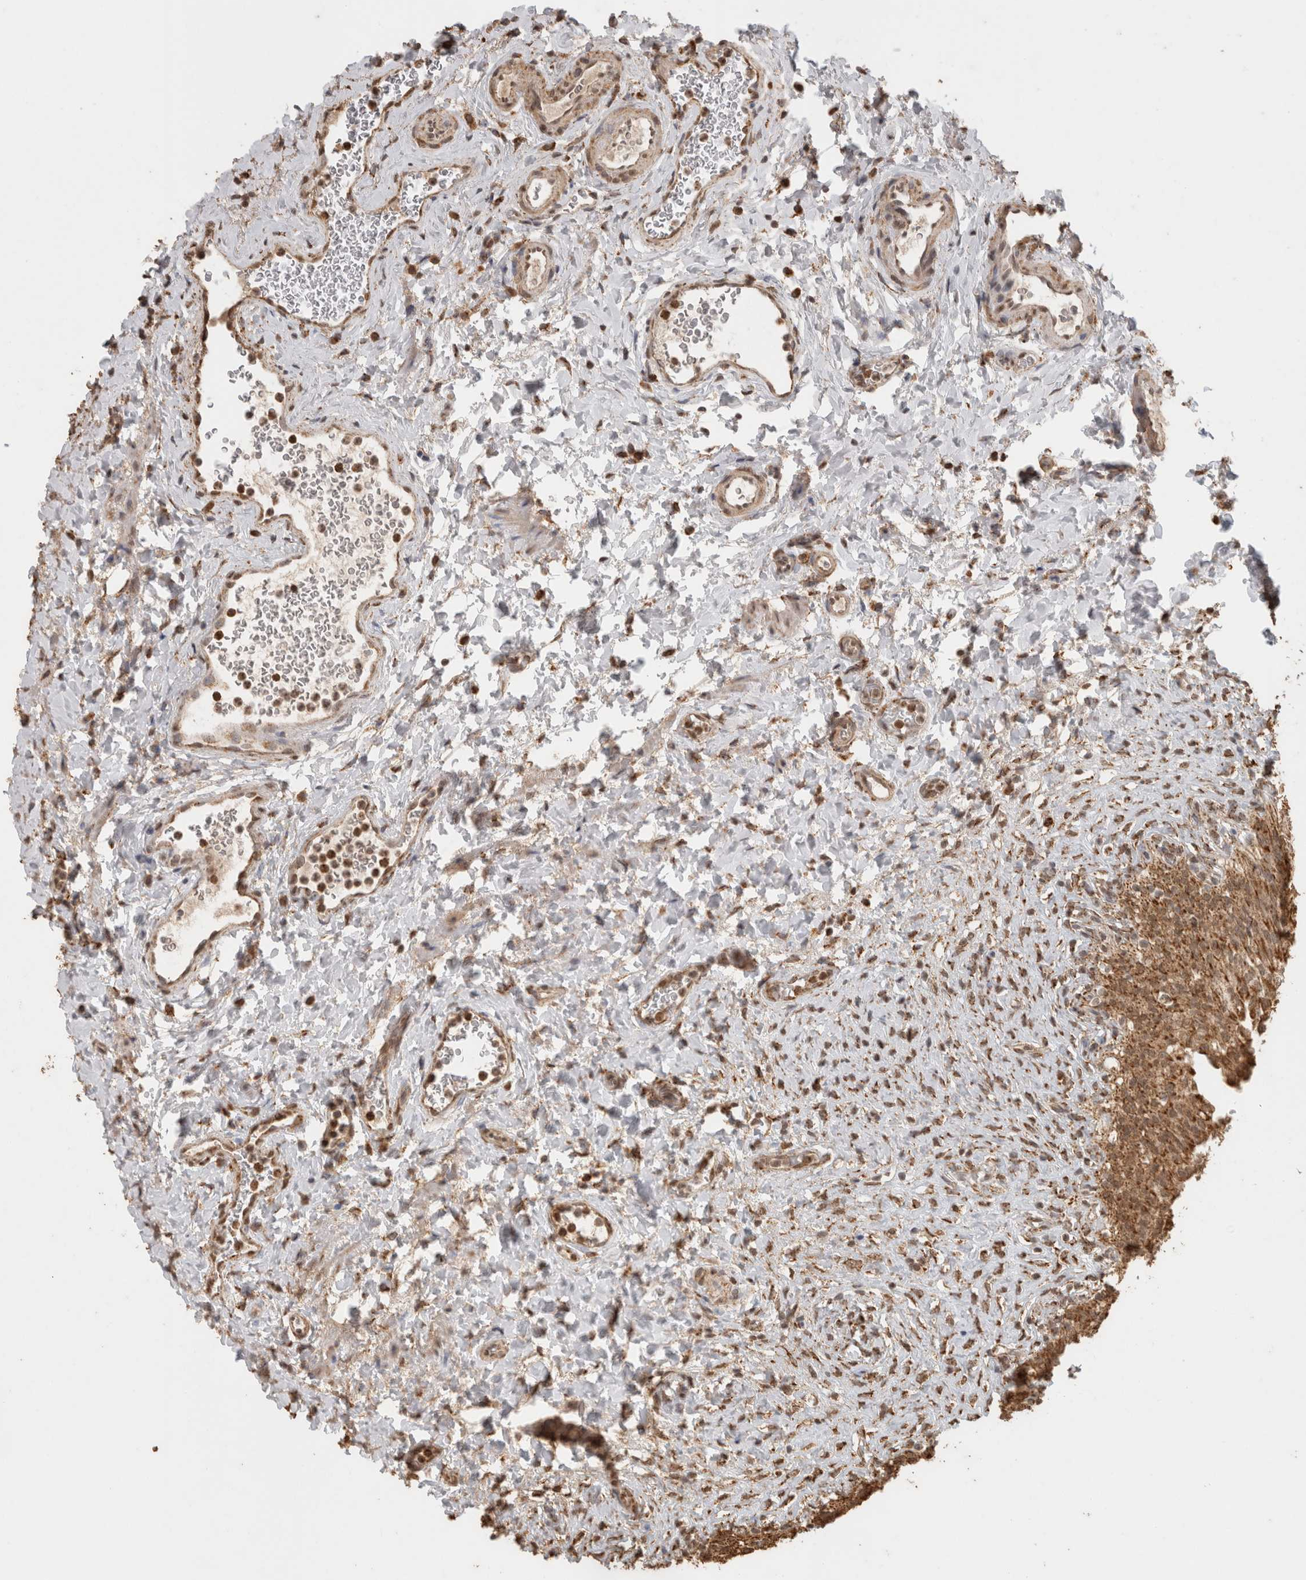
{"staining": {"intensity": "strong", "quantity": ">75%", "location": "cytoplasmic/membranous"}, "tissue": "urinary bladder", "cell_type": "Urothelial cells", "image_type": "normal", "snomed": [{"axis": "morphology", "description": "Urothelial carcinoma, High grade"}, {"axis": "topography", "description": "Urinary bladder"}], "caption": "Urothelial cells demonstrate high levels of strong cytoplasmic/membranous expression in about >75% of cells in unremarkable urinary bladder. (IHC, brightfield microscopy, high magnification).", "gene": "BNIP3L", "patient": {"sex": "male", "age": 46}}